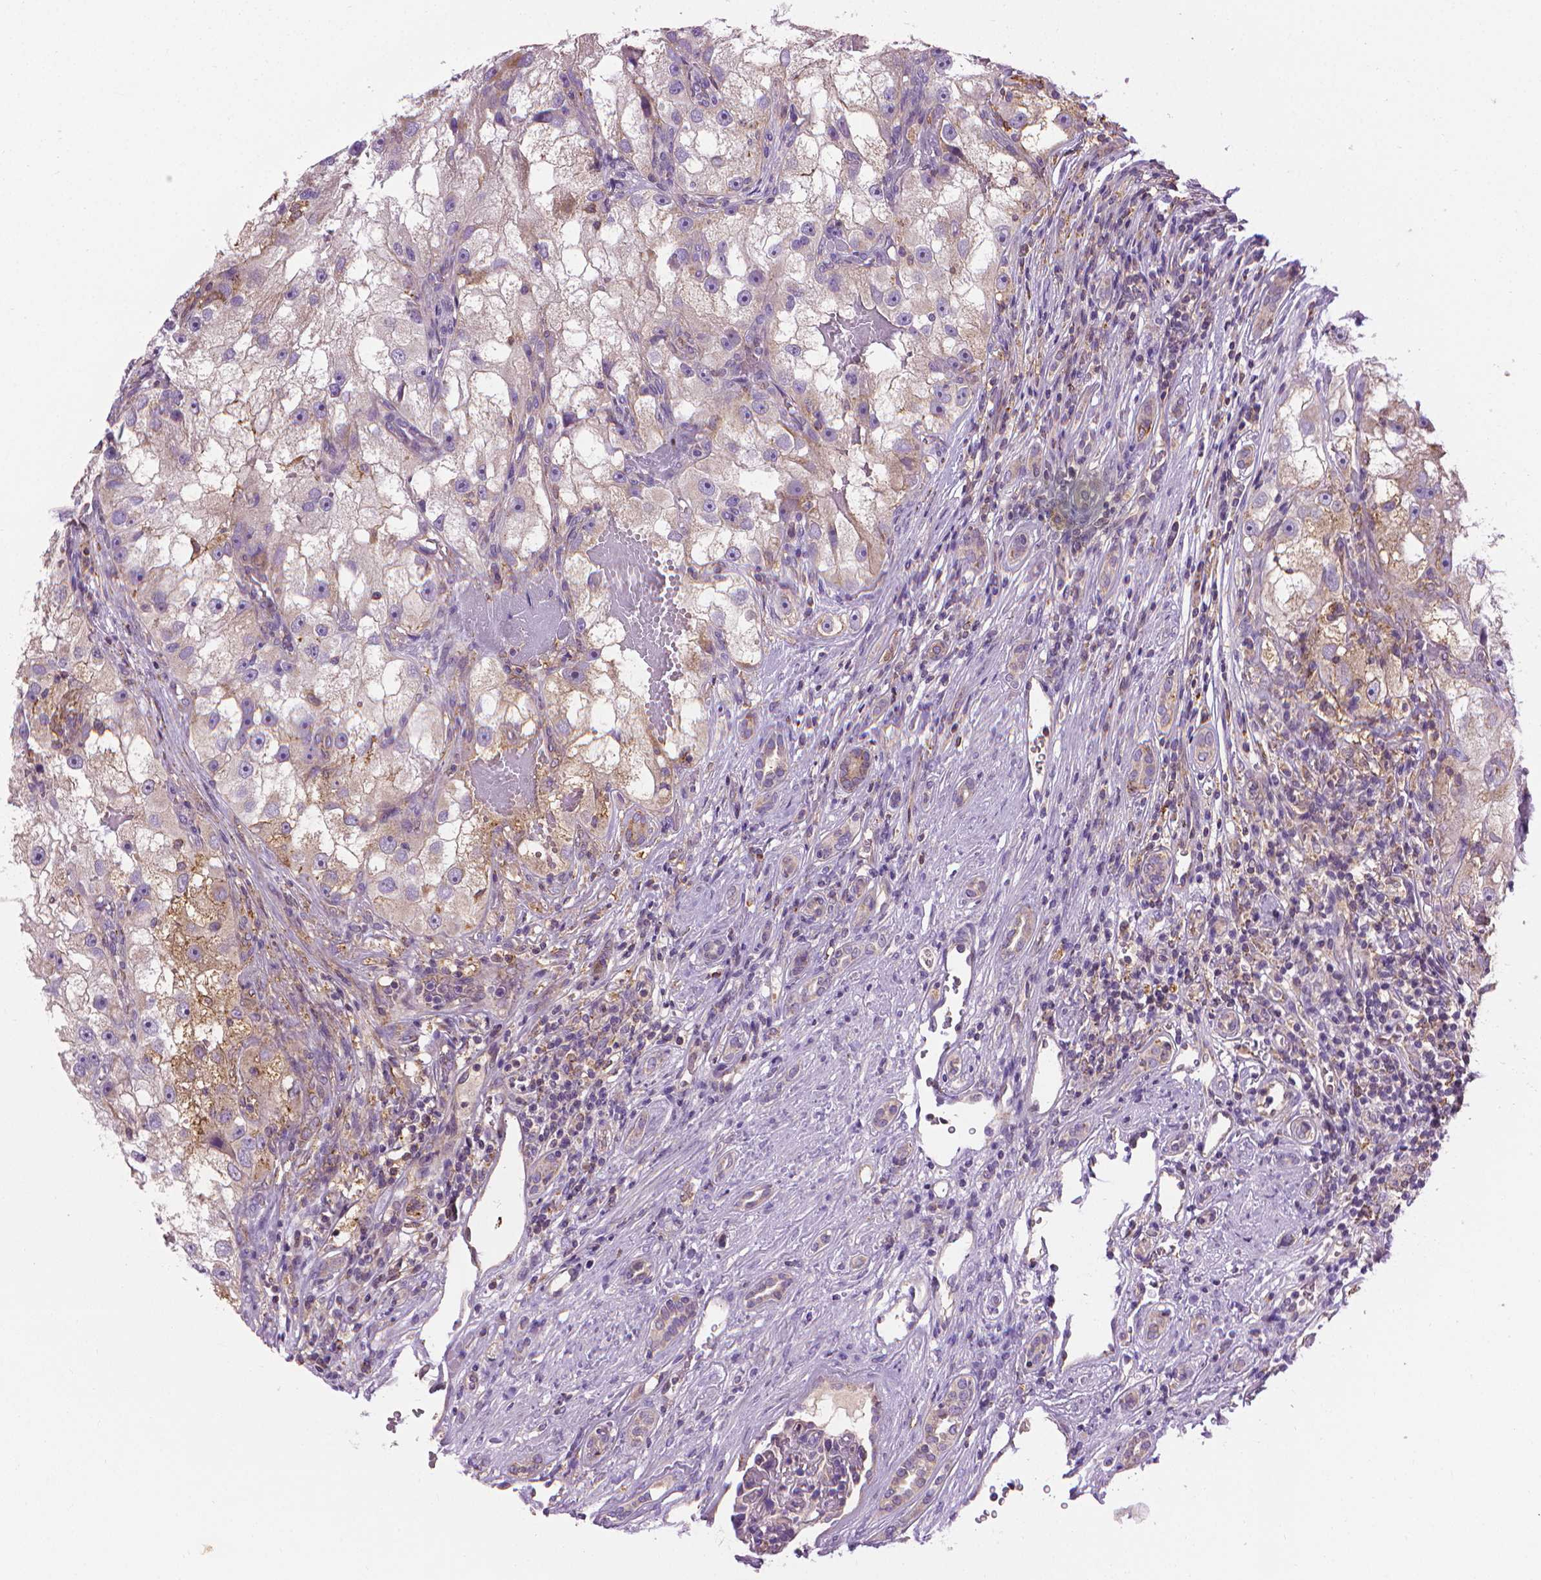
{"staining": {"intensity": "weak", "quantity": "<25%", "location": "cytoplasmic/membranous"}, "tissue": "renal cancer", "cell_type": "Tumor cells", "image_type": "cancer", "snomed": [{"axis": "morphology", "description": "Adenocarcinoma, NOS"}, {"axis": "topography", "description": "Kidney"}], "caption": "Renal cancer (adenocarcinoma) was stained to show a protein in brown. There is no significant staining in tumor cells. (Immunohistochemistry (ihc), brightfield microscopy, high magnification).", "gene": "SLC51B", "patient": {"sex": "male", "age": 63}}